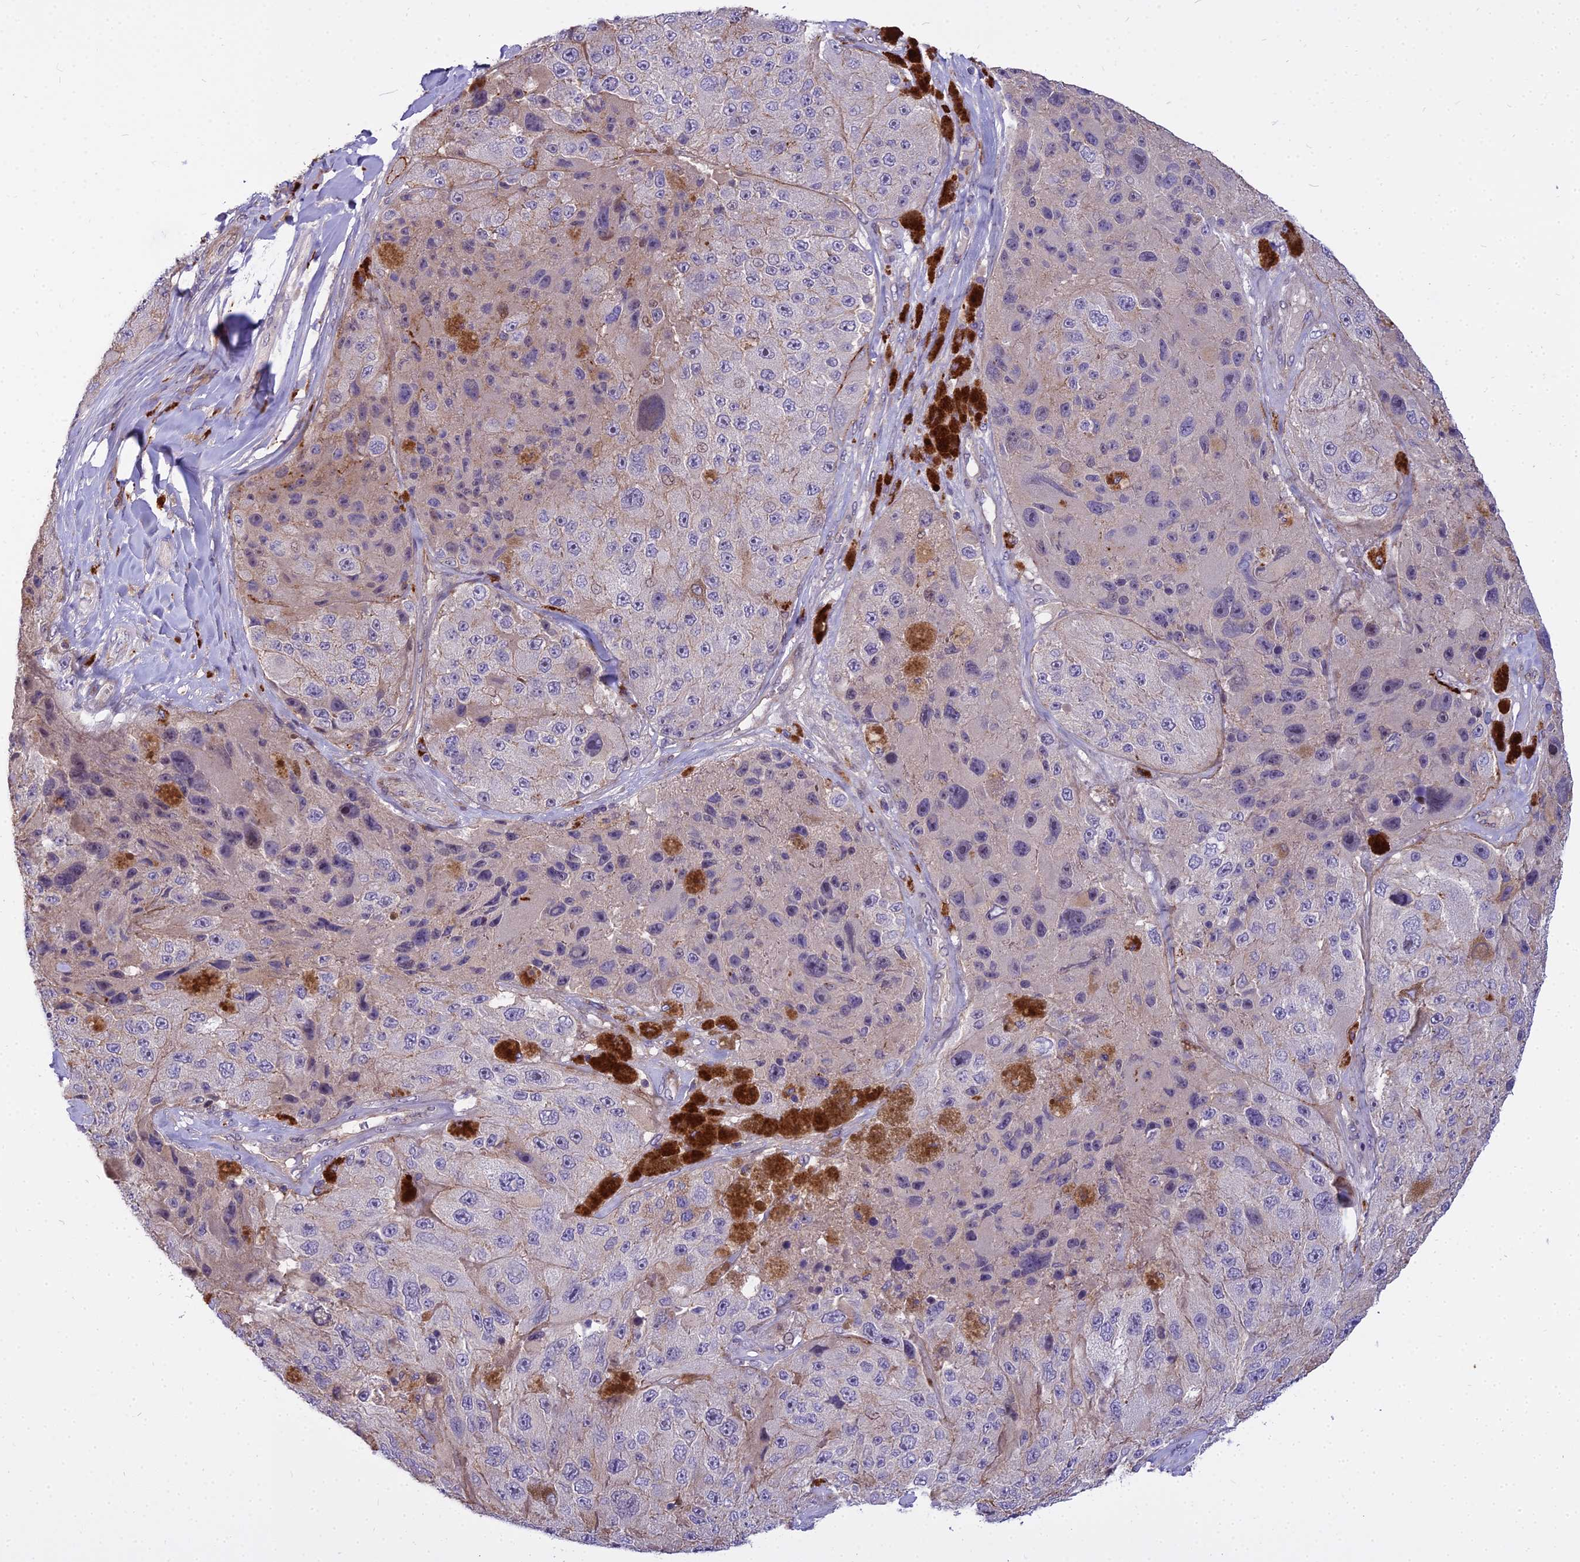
{"staining": {"intensity": "negative", "quantity": "none", "location": "none"}, "tissue": "melanoma", "cell_type": "Tumor cells", "image_type": "cancer", "snomed": [{"axis": "morphology", "description": "Malignant melanoma, Metastatic site"}, {"axis": "topography", "description": "Lymph node"}], "caption": "A histopathology image of malignant melanoma (metastatic site) stained for a protein exhibits no brown staining in tumor cells.", "gene": "GLYATL3", "patient": {"sex": "male", "age": 62}}